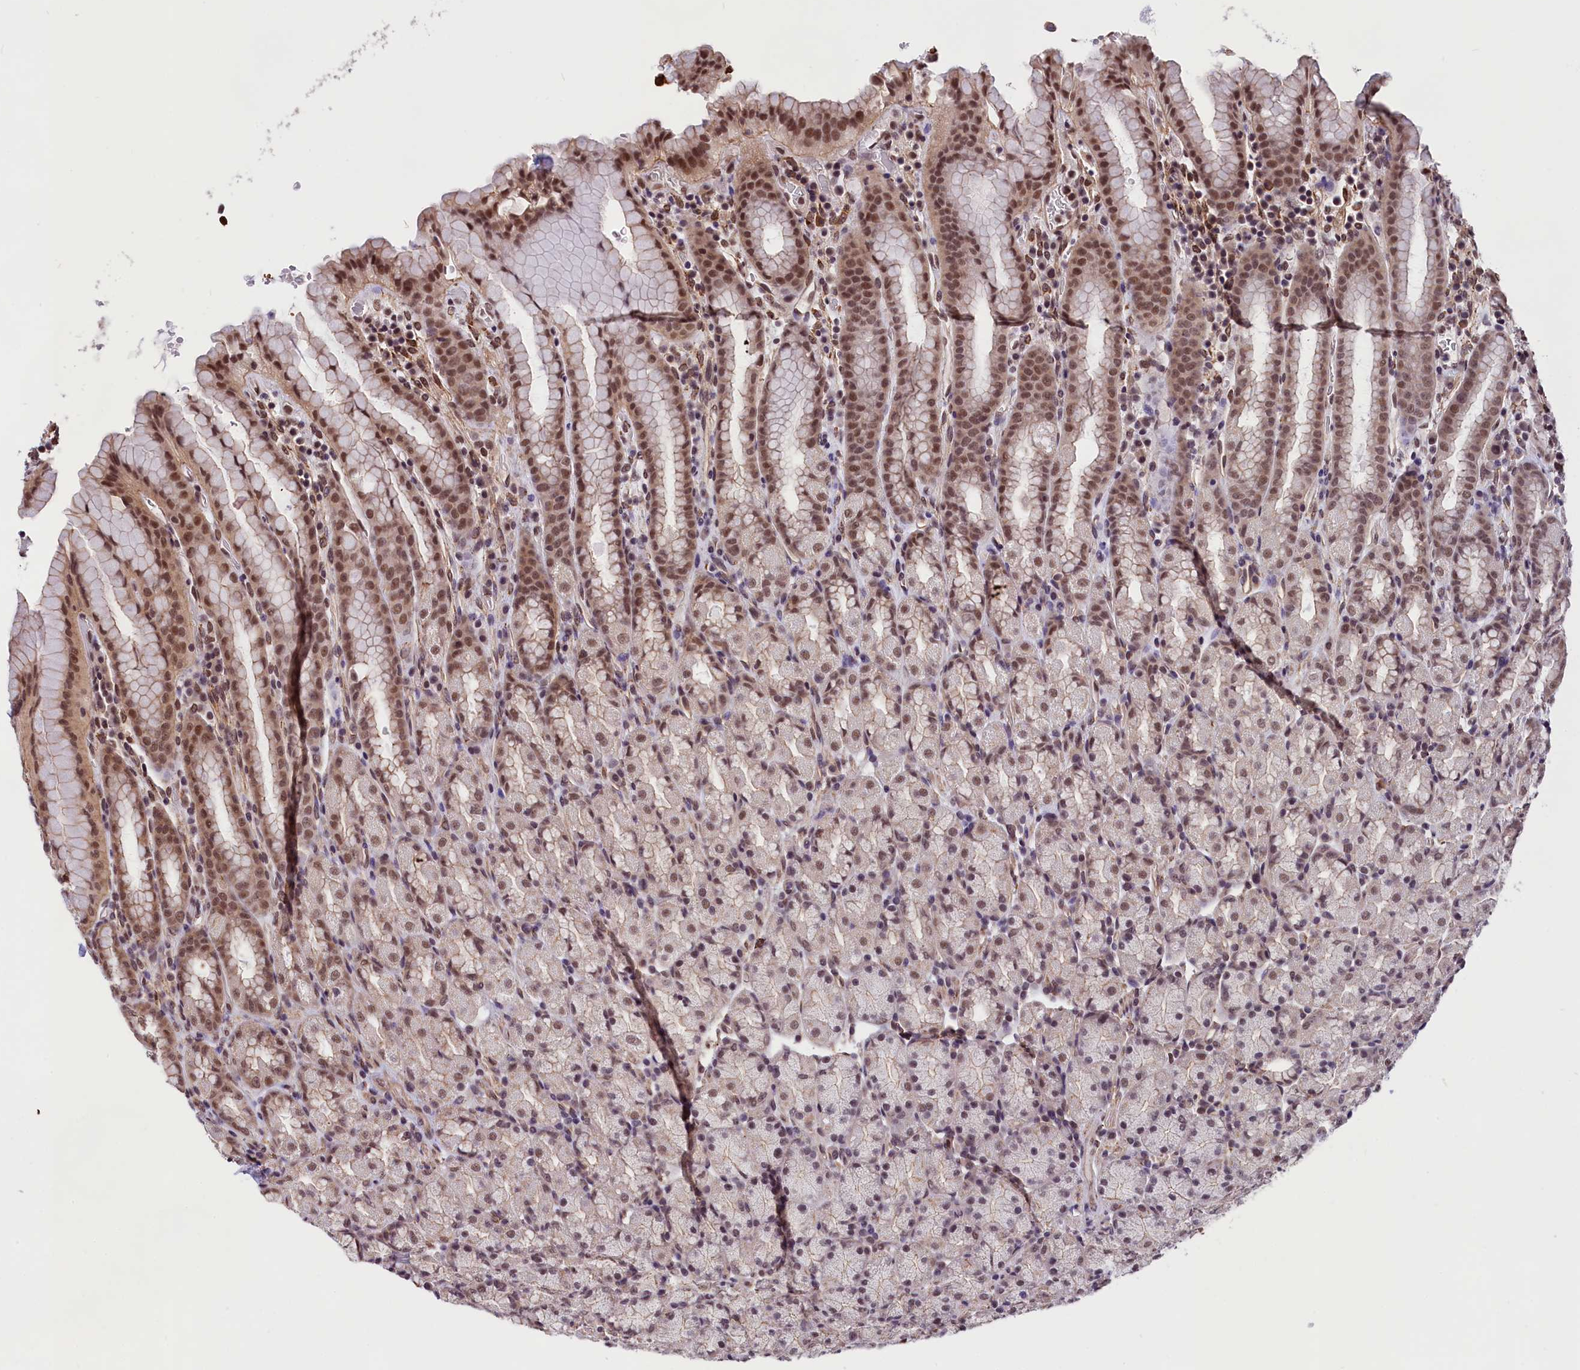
{"staining": {"intensity": "moderate", "quantity": ">75%", "location": "nuclear"}, "tissue": "stomach", "cell_type": "Glandular cells", "image_type": "normal", "snomed": [{"axis": "morphology", "description": "Normal tissue, NOS"}, {"axis": "topography", "description": "Stomach, upper"}, {"axis": "topography", "description": "Stomach, lower"}, {"axis": "topography", "description": "Small intestine"}], "caption": "The histopathology image exhibits immunohistochemical staining of benign stomach. There is moderate nuclear positivity is identified in about >75% of glandular cells. Immunohistochemistry stains the protein in brown and the nuclei are stained blue.", "gene": "ZC3H4", "patient": {"sex": "male", "age": 68}}